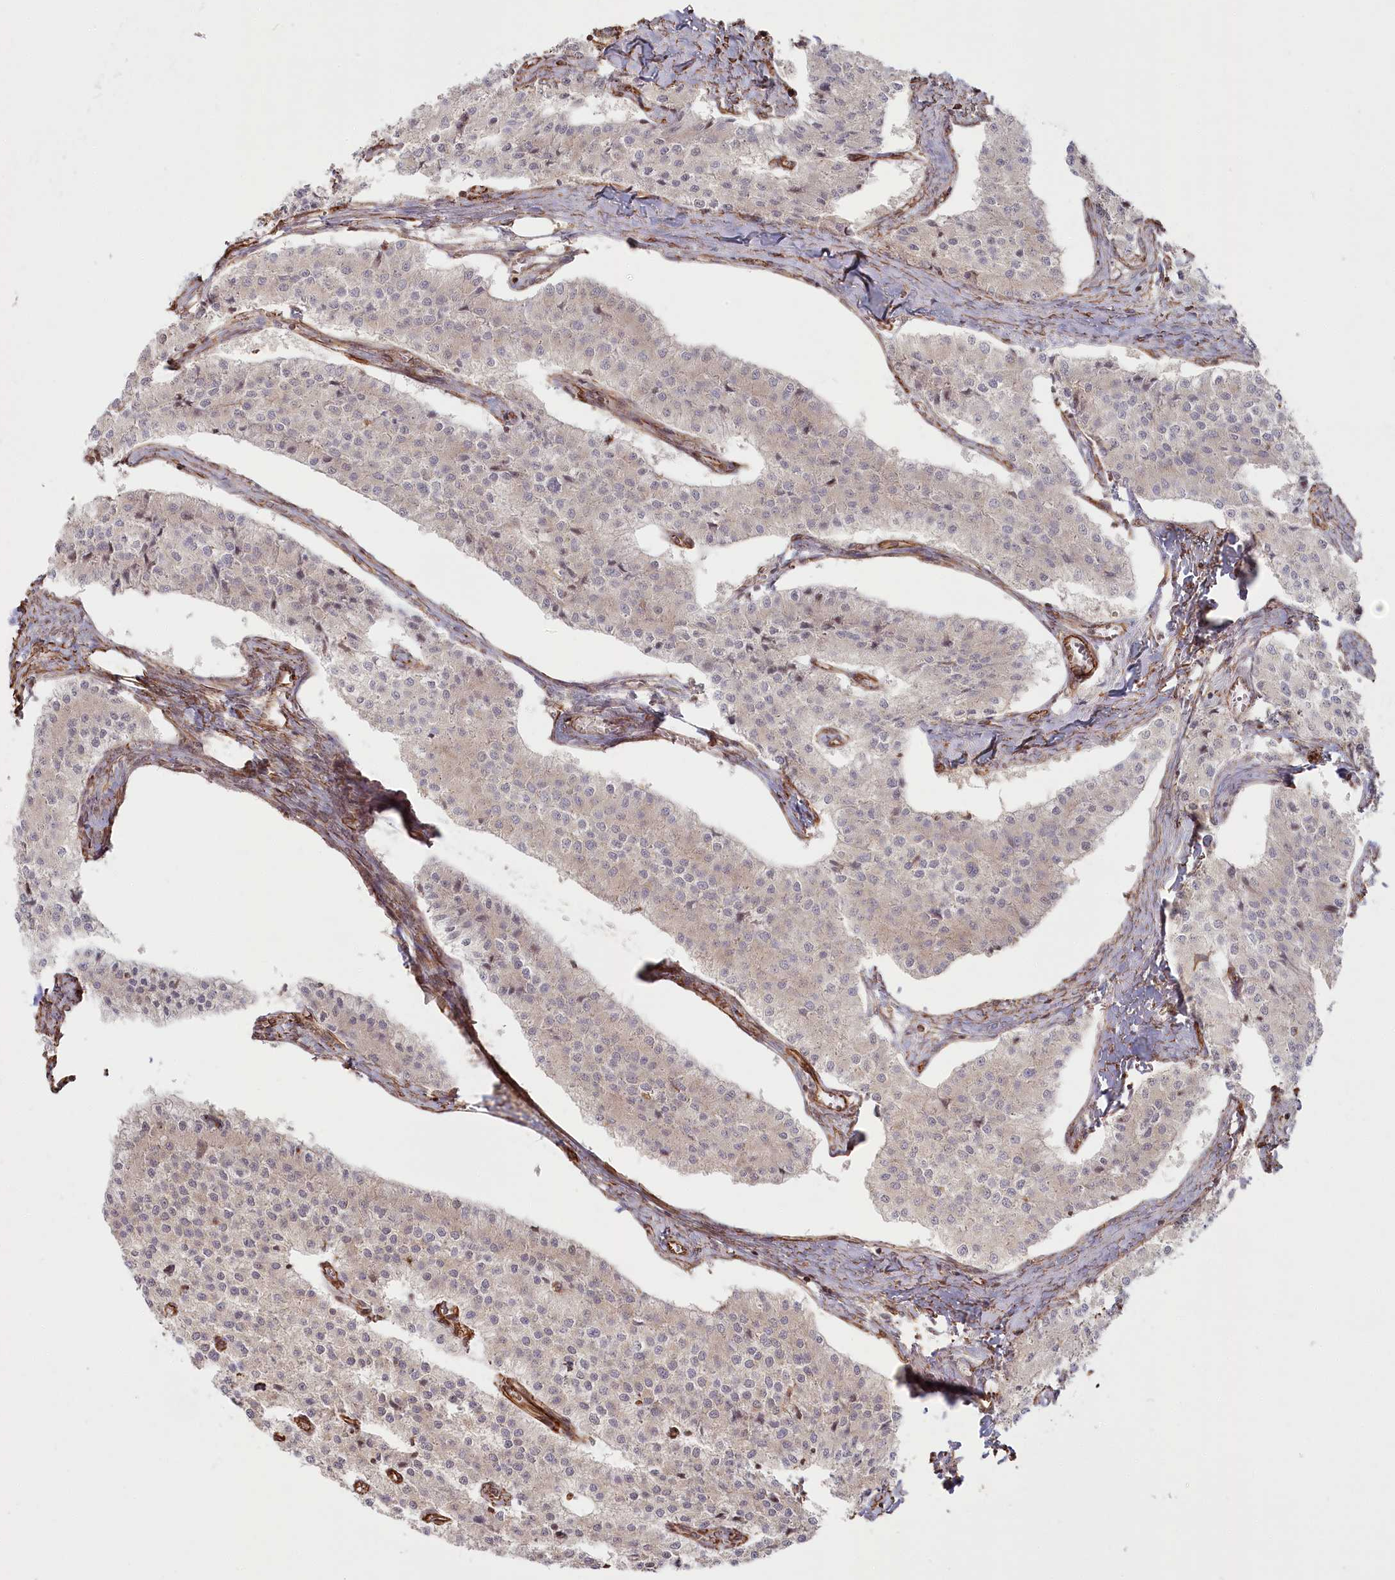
{"staining": {"intensity": "weak", "quantity": "<25%", "location": "cytoplasmic/membranous"}, "tissue": "carcinoid", "cell_type": "Tumor cells", "image_type": "cancer", "snomed": [{"axis": "morphology", "description": "Carcinoid, malignant, NOS"}, {"axis": "topography", "description": "Colon"}], "caption": "This is a photomicrograph of immunohistochemistry staining of malignant carcinoid, which shows no positivity in tumor cells.", "gene": "TTC1", "patient": {"sex": "female", "age": 52}}